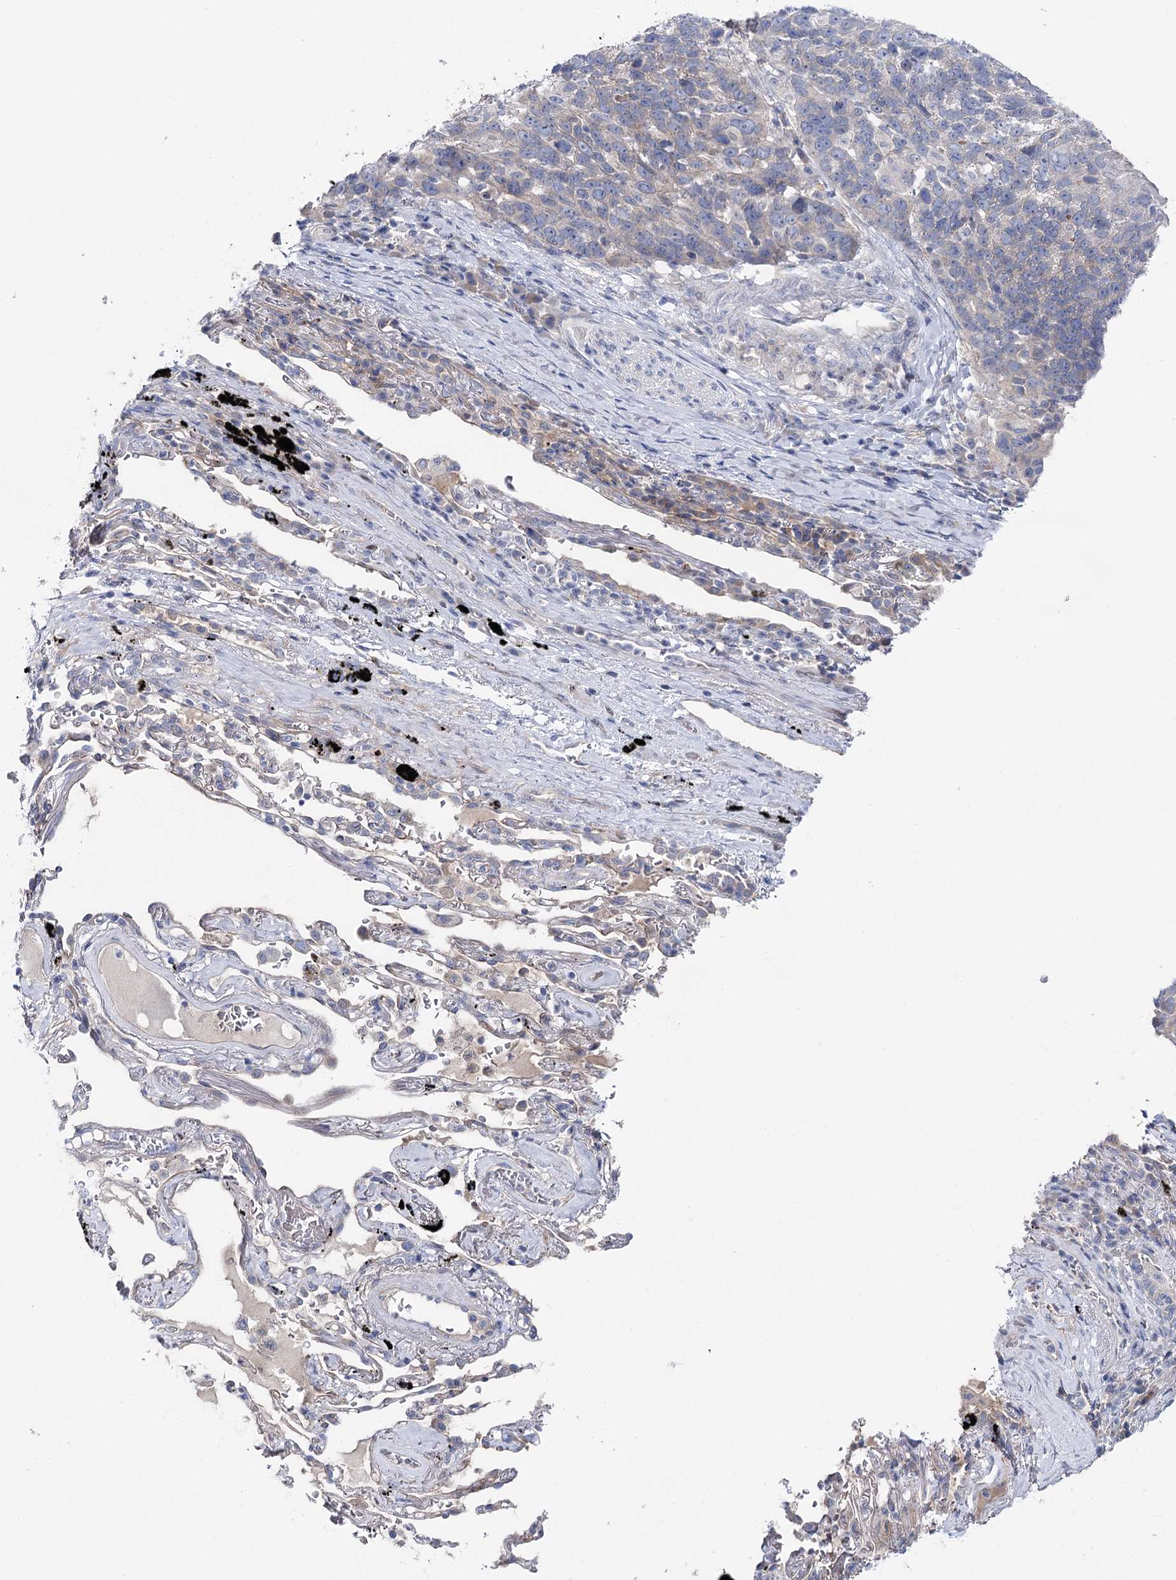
{"staining": {"intensity": "negative", "quantity": "none", "location": "none"}, "tissue": "lung cancer", "cell_type": "Tumor cells", "image_type": "cancer", "snomed": [{"axis": "morphology", "description": "Squamous cell carcinoma, NOS"}, {"axis": "topography", "description": "Lung"}], "caption": "High magnification brightfield microscopy of squamous cell carcinoma (lung) stained with DAB (brown) and counterstained with hematoxylin (blue): tumor cells show no significant expression.", "gene": "LRRC14B", "patient": {"sex": "male", "age": 66}}